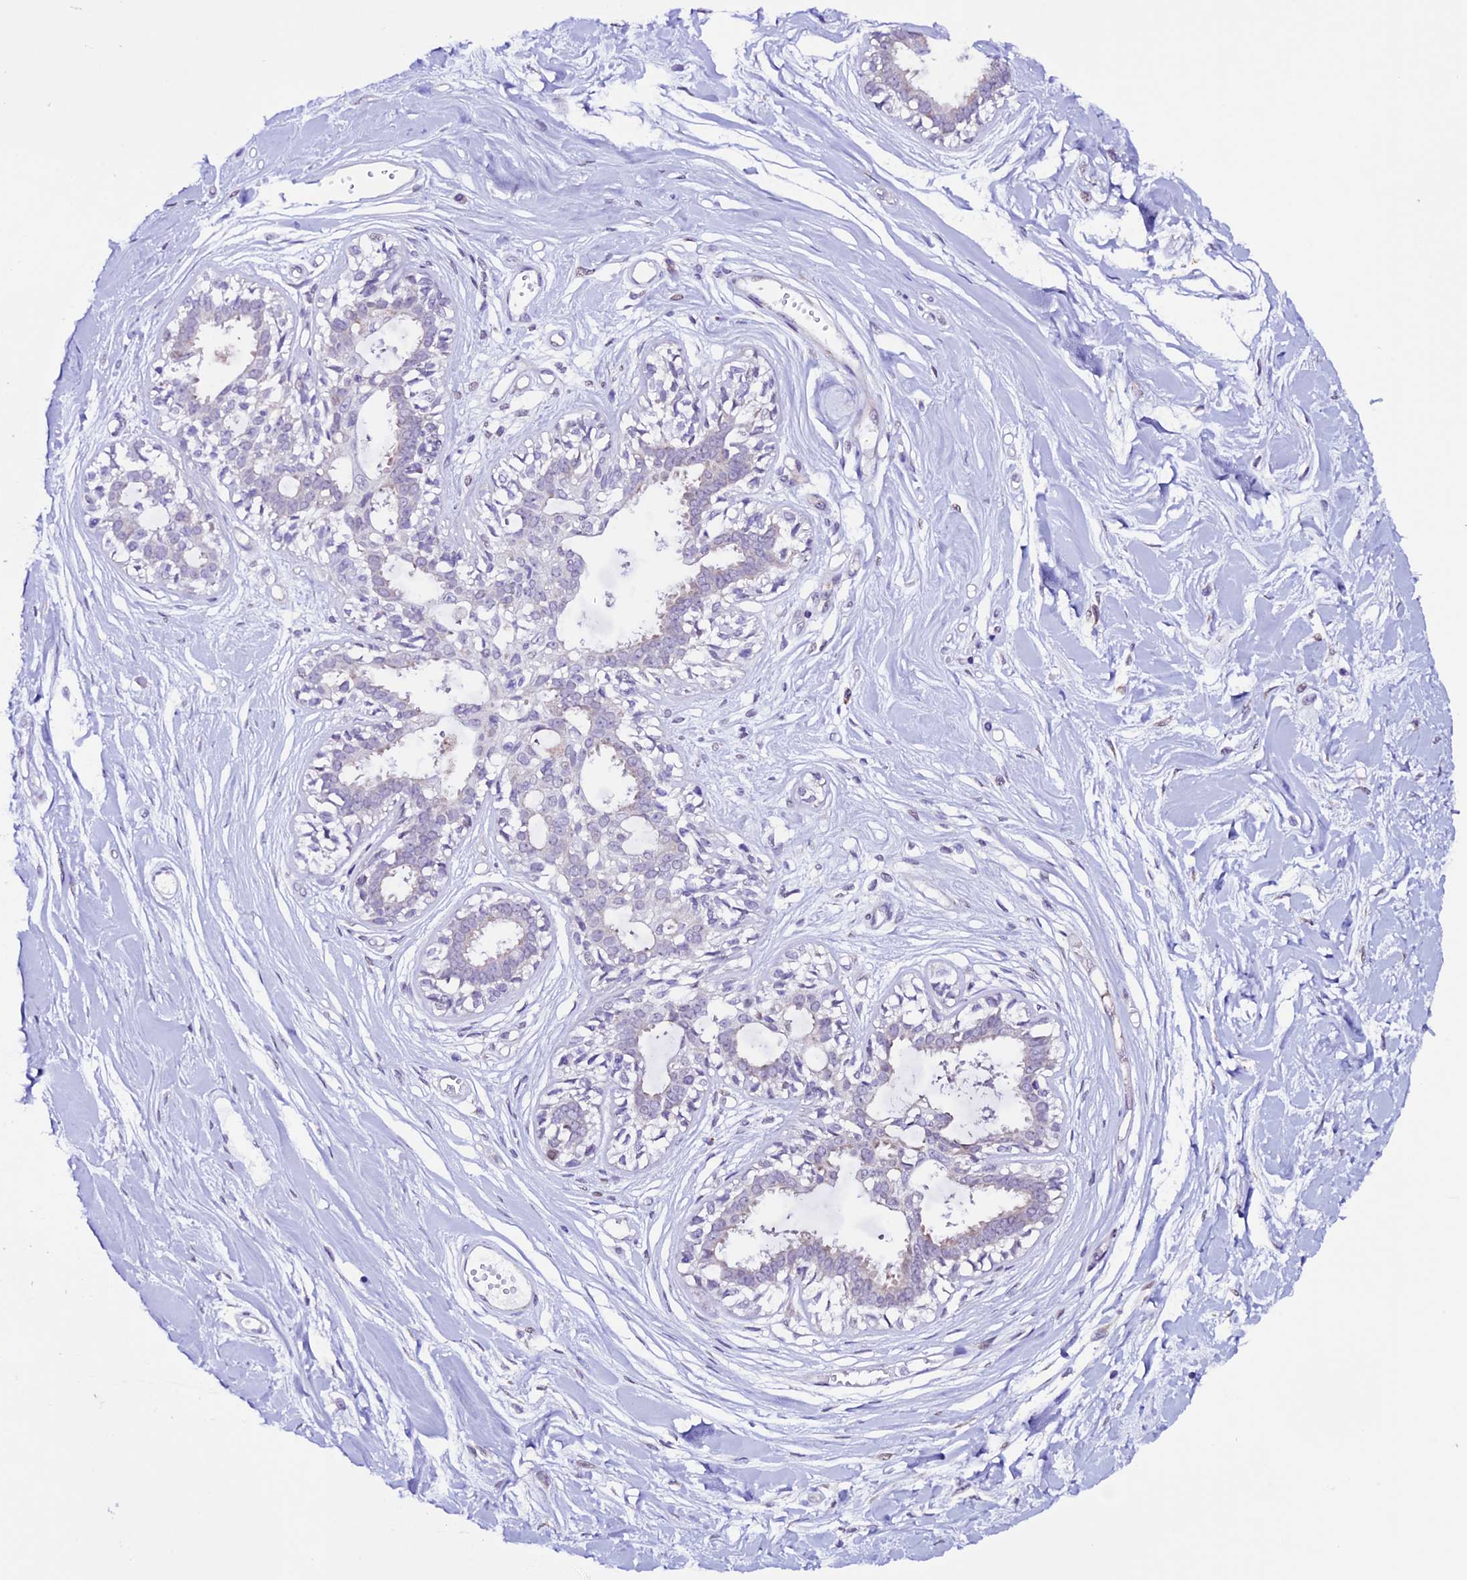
{"staining": {"intensity": "negative", "quantity": "none", "location": "none"}, "tissue": "breast", "cell_type": "Adipocytes", "image_type": "normal", "snomed": [{"axis": "morphology", "description": "Normal tissue, NOS"}, {"axis": "topography", "description": "Breast"}], "caption": "Immunohistochemistry image of normal breast stained for a protein (brown), which reveals no staining in adipocytes.", "gene": "TMEM171", "patient": {"sex": "female", "age": 45}}